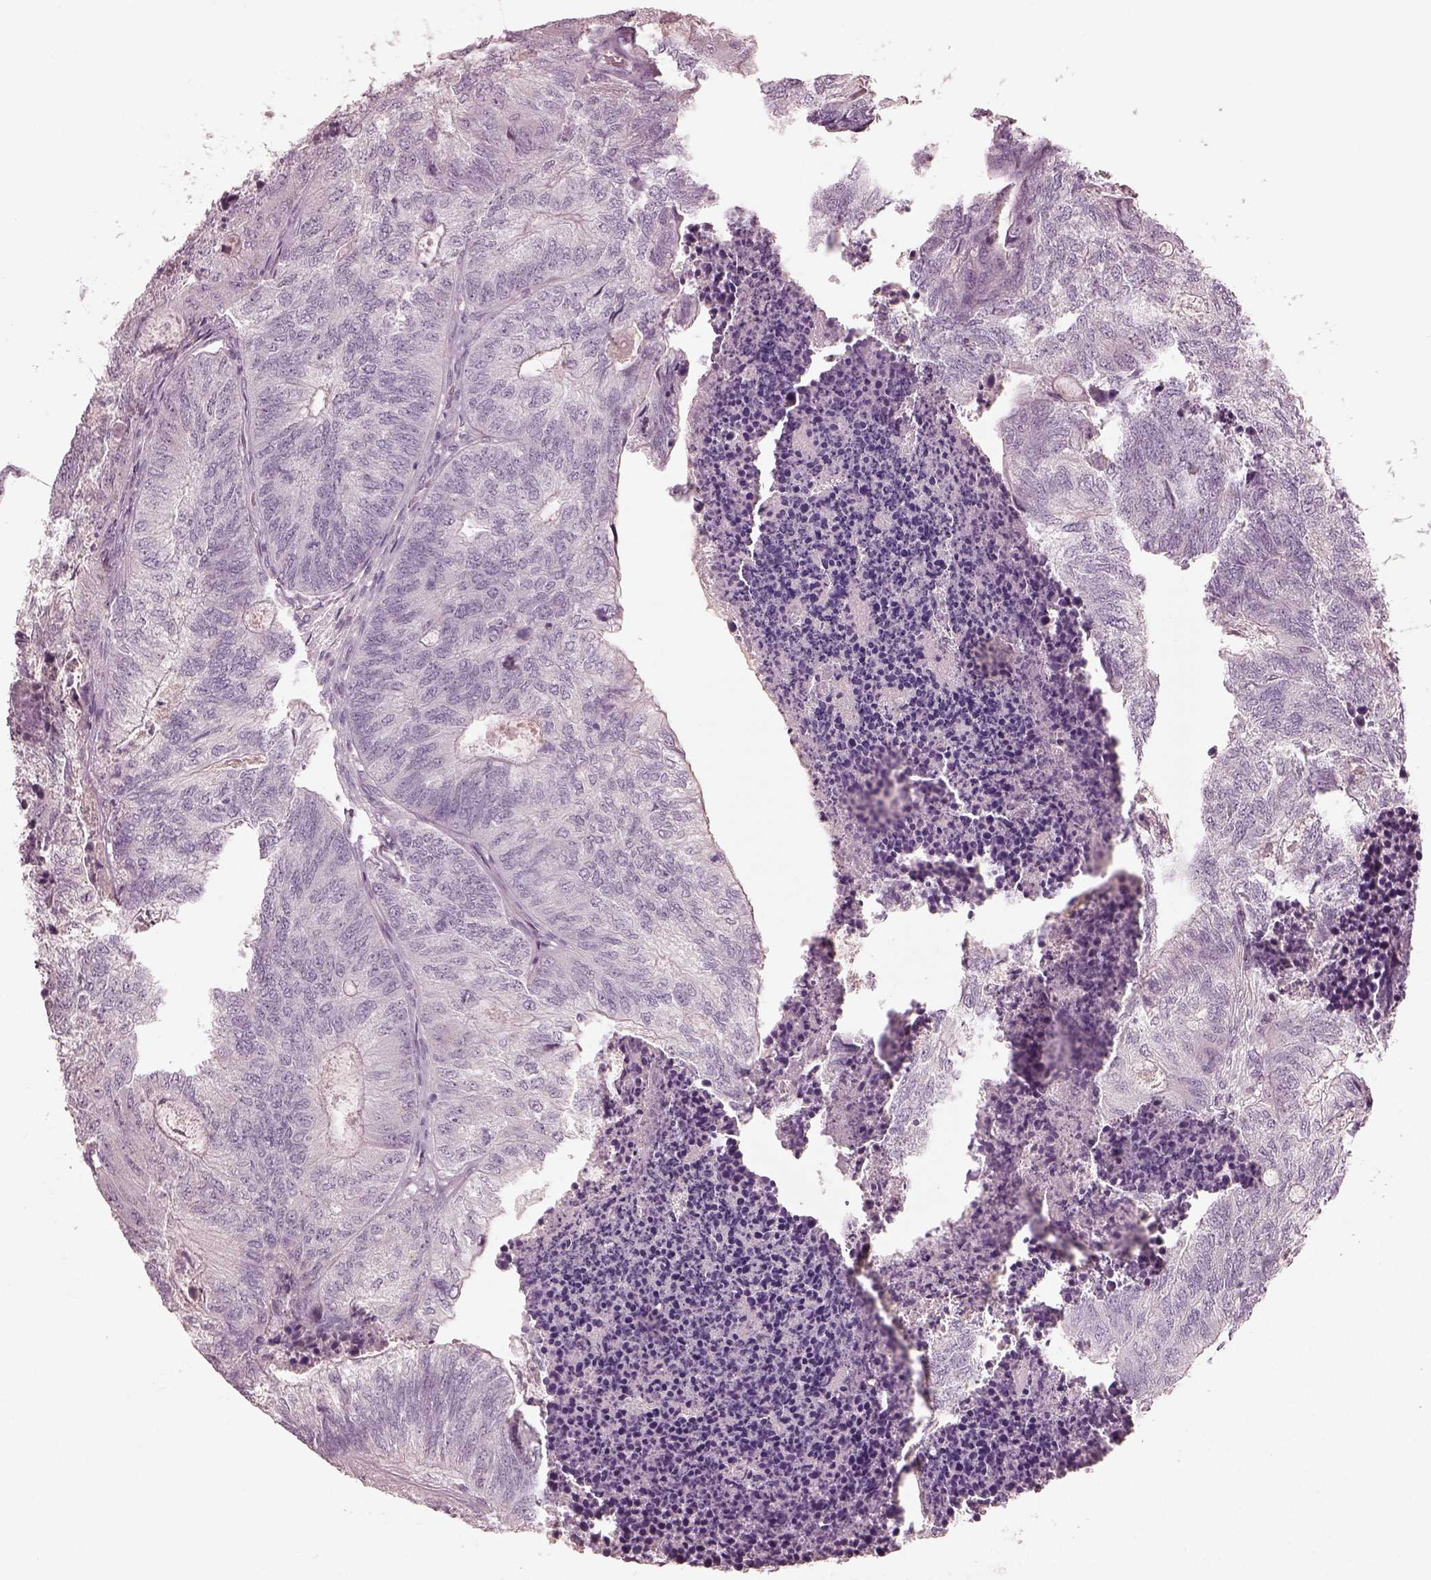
{"staining": {"intensity": "negative", "quantity": "none", "location": "none"}, "tissue": "colorectal cancer", "cell_type": "Tumor cells", "image_type": "cancer", "snomed": [{"axis": "morphology", "description": "Adenocarcinoma, NOS"}, {"axis": "topography", "description": "Colon"}], "caption": "Immunohistochemical staining of human colorectal adenocarcinoma shows no significant staining in tumor cells.", "gene": "MIA", "patient": {"sex": "female", "age": 67}}